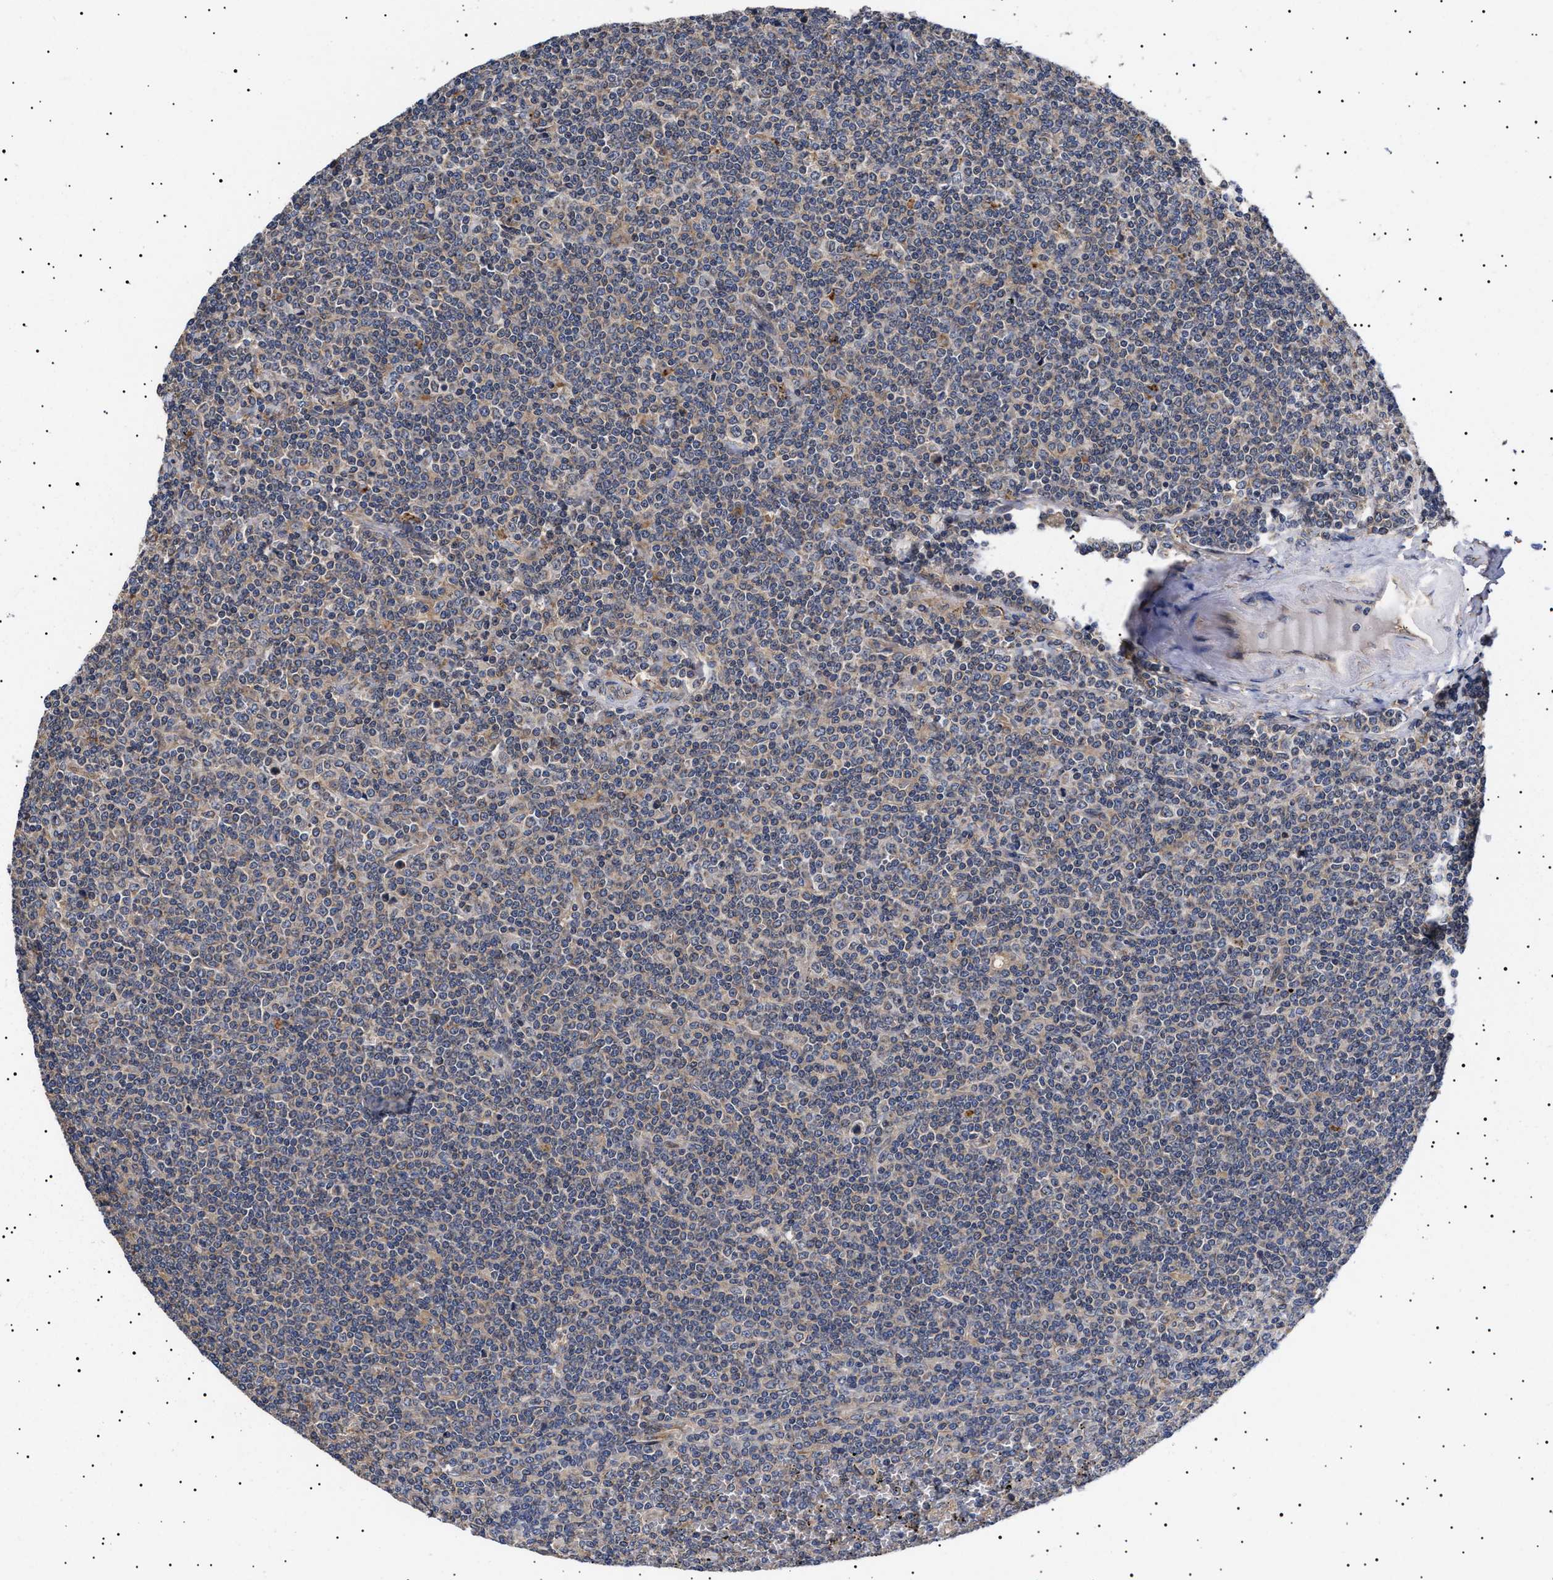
{"staining": {"intensity": "negative", "quantity": "none", "location": "none"}, "tissue": "lymphoma", "cell_type": "Tumor cells", "image_type": "cancer", "snomed": [{"axis": "morphology", "description": "Malignant lymphoma, non-Hodgkin's type, Low grade"}, {"axis": "topography", "description": "Spleen"}], "caption": "Malignant lymphoma, non-Hodgkin's type (low-grade) was stained to show a protein in brown. There is no significant positivity in tumor cells.", "gene": "KRBA1", "patient": {"sex": "female", "age": 19}}